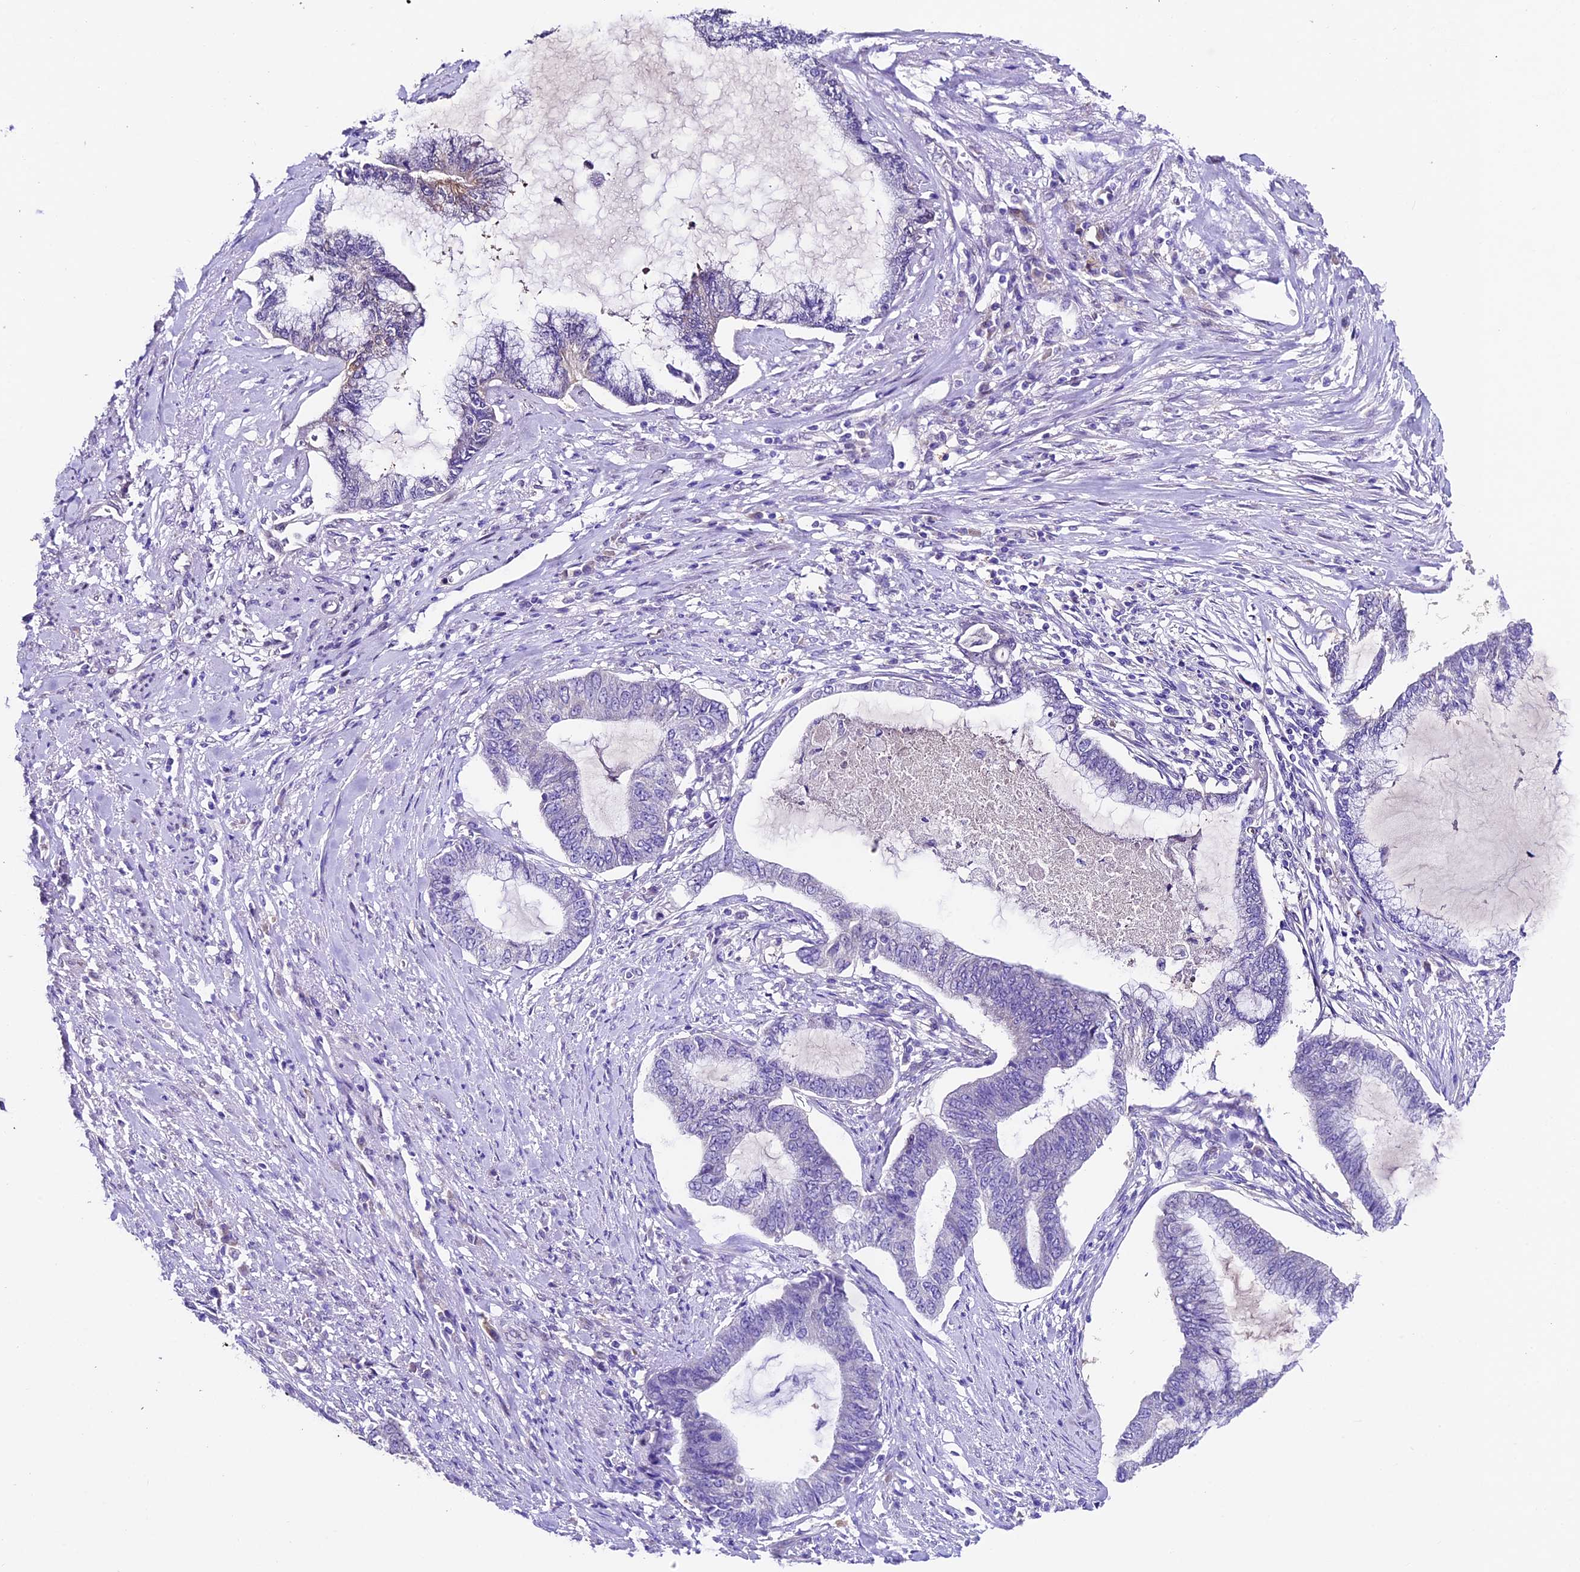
{"staining": {"intensity": "negative", "quantity": "none", "location": "none"}, "tissue": "endometrial cancer", "cell_type": "Tumor cells", "image_type": "cancer", "snomed": [{"axis": "morphology", "description": "Adenocarcinoma, NOS"}, {"axis": "topography", "description": "Endometrium"}], "caption": "There is no significant expression in tumor cells of endometrial cancer (adenocarcinoma).", "gene": "SBNO2", "patient": {"sex": "female", "age": 86}}